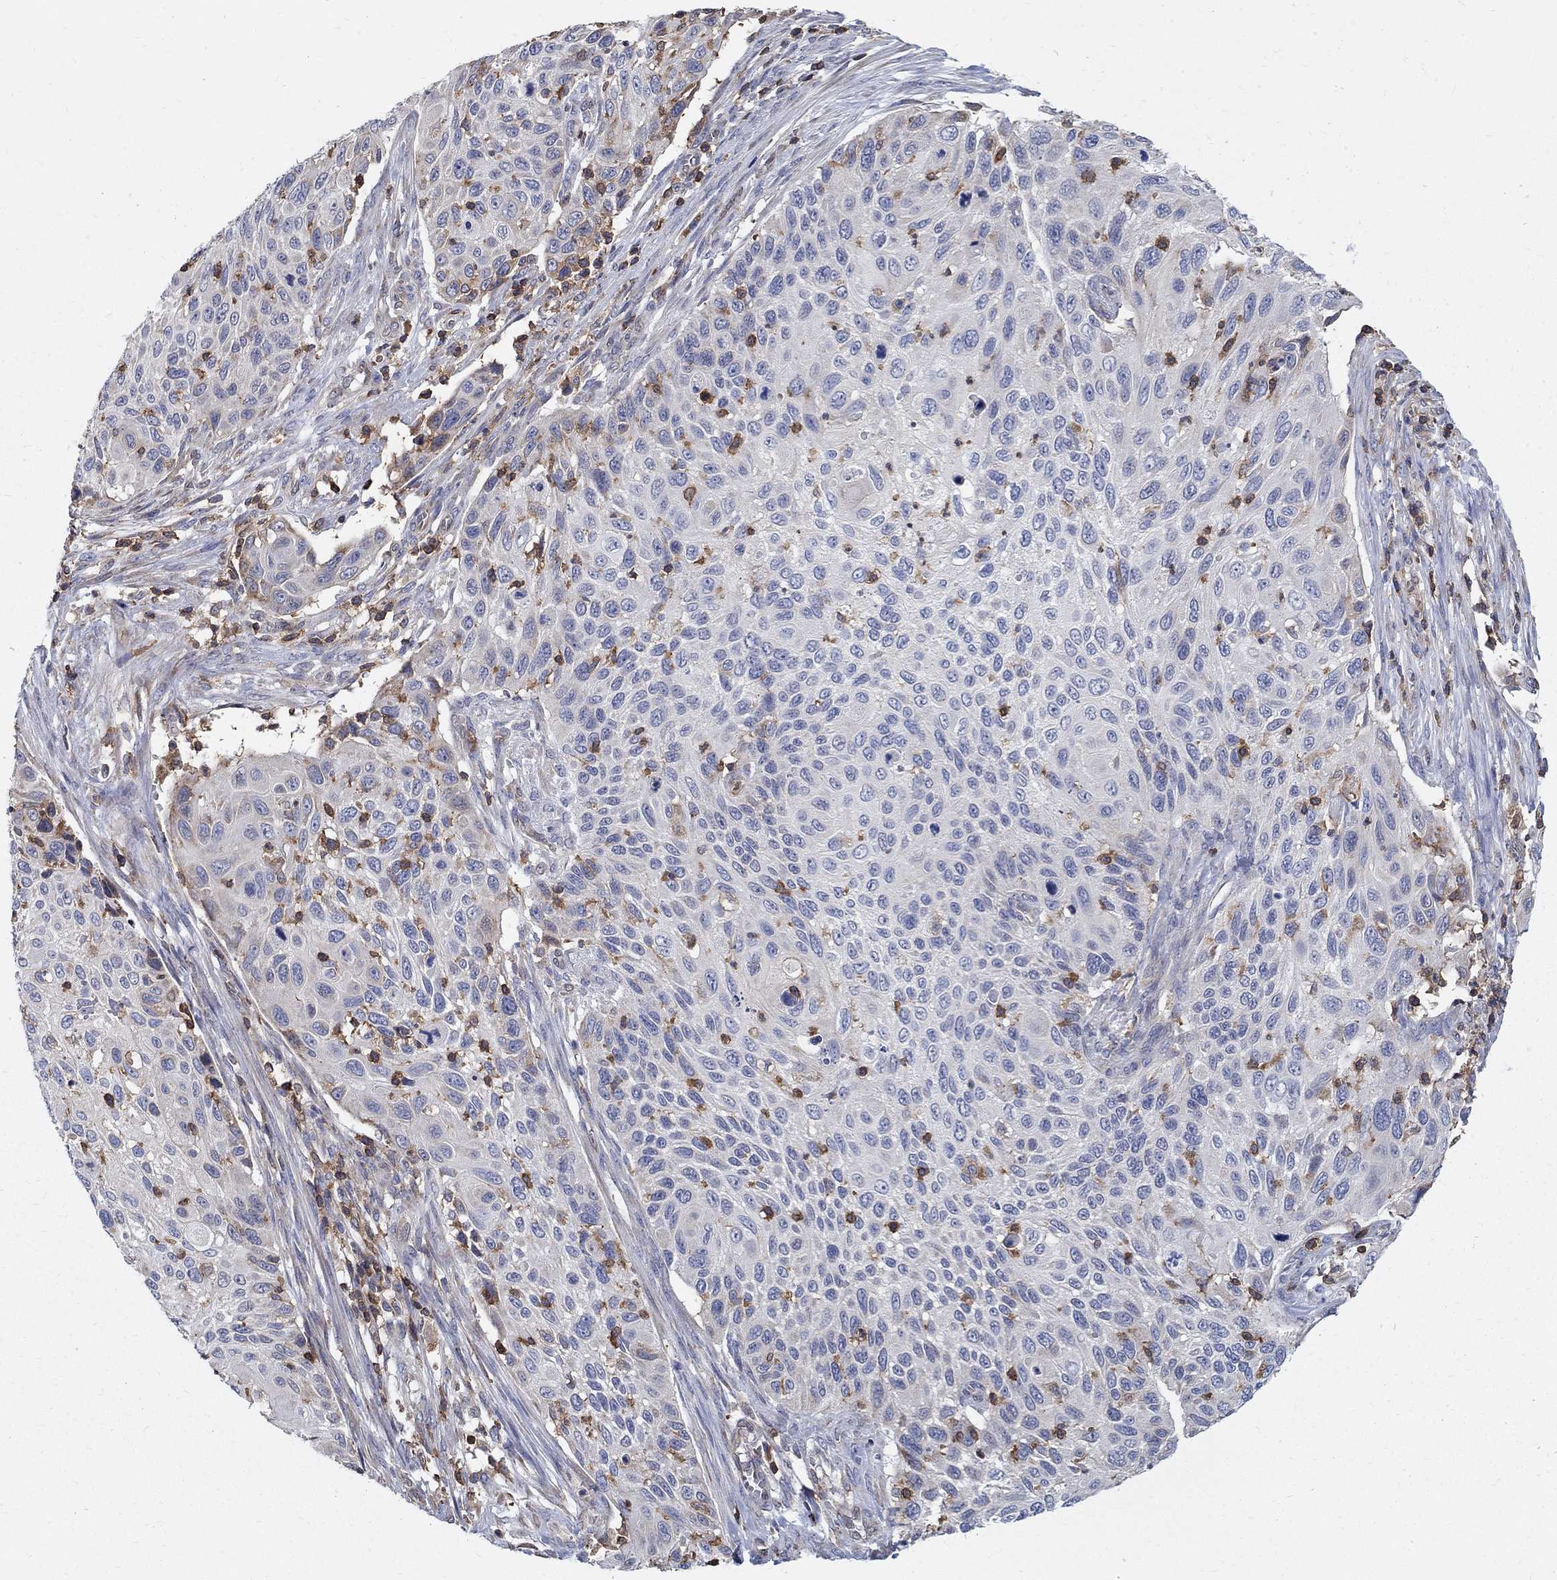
{"staining": {"intensity": "weak", "quantity": "<25%", "location": "cytoplasmic/membranous"}, "tissue": "cervical cancer", "cell_type": "Tumor cells", "image_type": "cancer", "snomed": [{"axis": "morphology", "description": "Squamous cell carcinoma, NOS"}, {"axis": "topography", "description": "Cervix"}], "caption": "A high-resolution photomicrograph shows IHC staining of cervical squamous cell carcinoma, which demonstrates no significant positivity in tumor cells.", "gene": "AGAP2", "patient": {"sex": "female", "age": 70}}